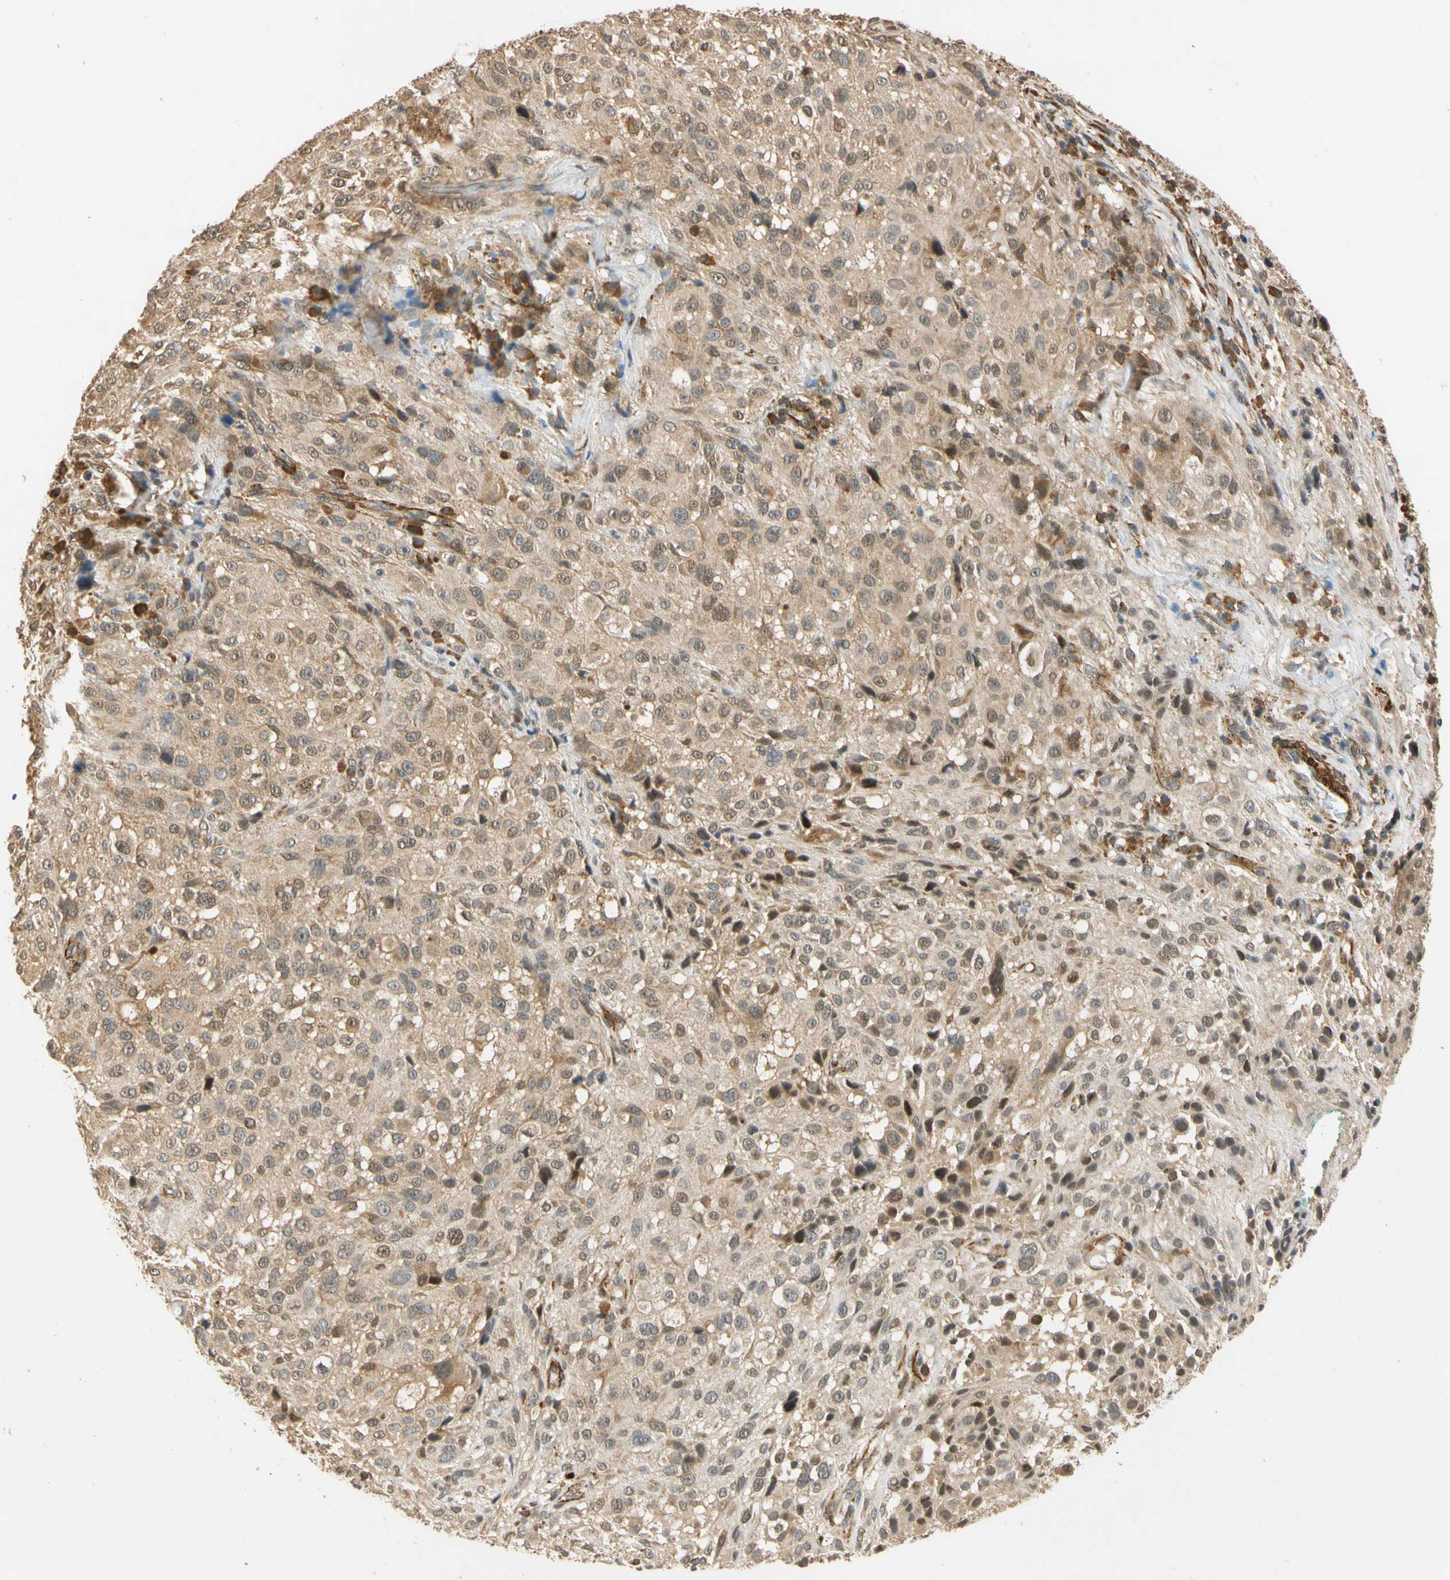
{"staining": {"intensity": "weak", "quantity": "25%-75%", "location": "cytoplasmic/membranous"}, "tissue": "melanoma", "cell_type": "Tumor cells", "image_type": "cancer", "snomed": [{"axis": "morphology", "description": "Necrosis, NOS"}, {"axis": "morphology", "description": "Malignant melanoma, NOS"}, {"axis": "topography", "description": "Skin"}], "caption": "DAB (3,3'-diaminobenzidine) immunohistochemical staining of human melanoma exhibits weak cytoplasmic/membranous protein staining in approximately 25%-75% of tumor cells.", "gene": "QSER1", "patient": {"sex": "female", "age": 87}}